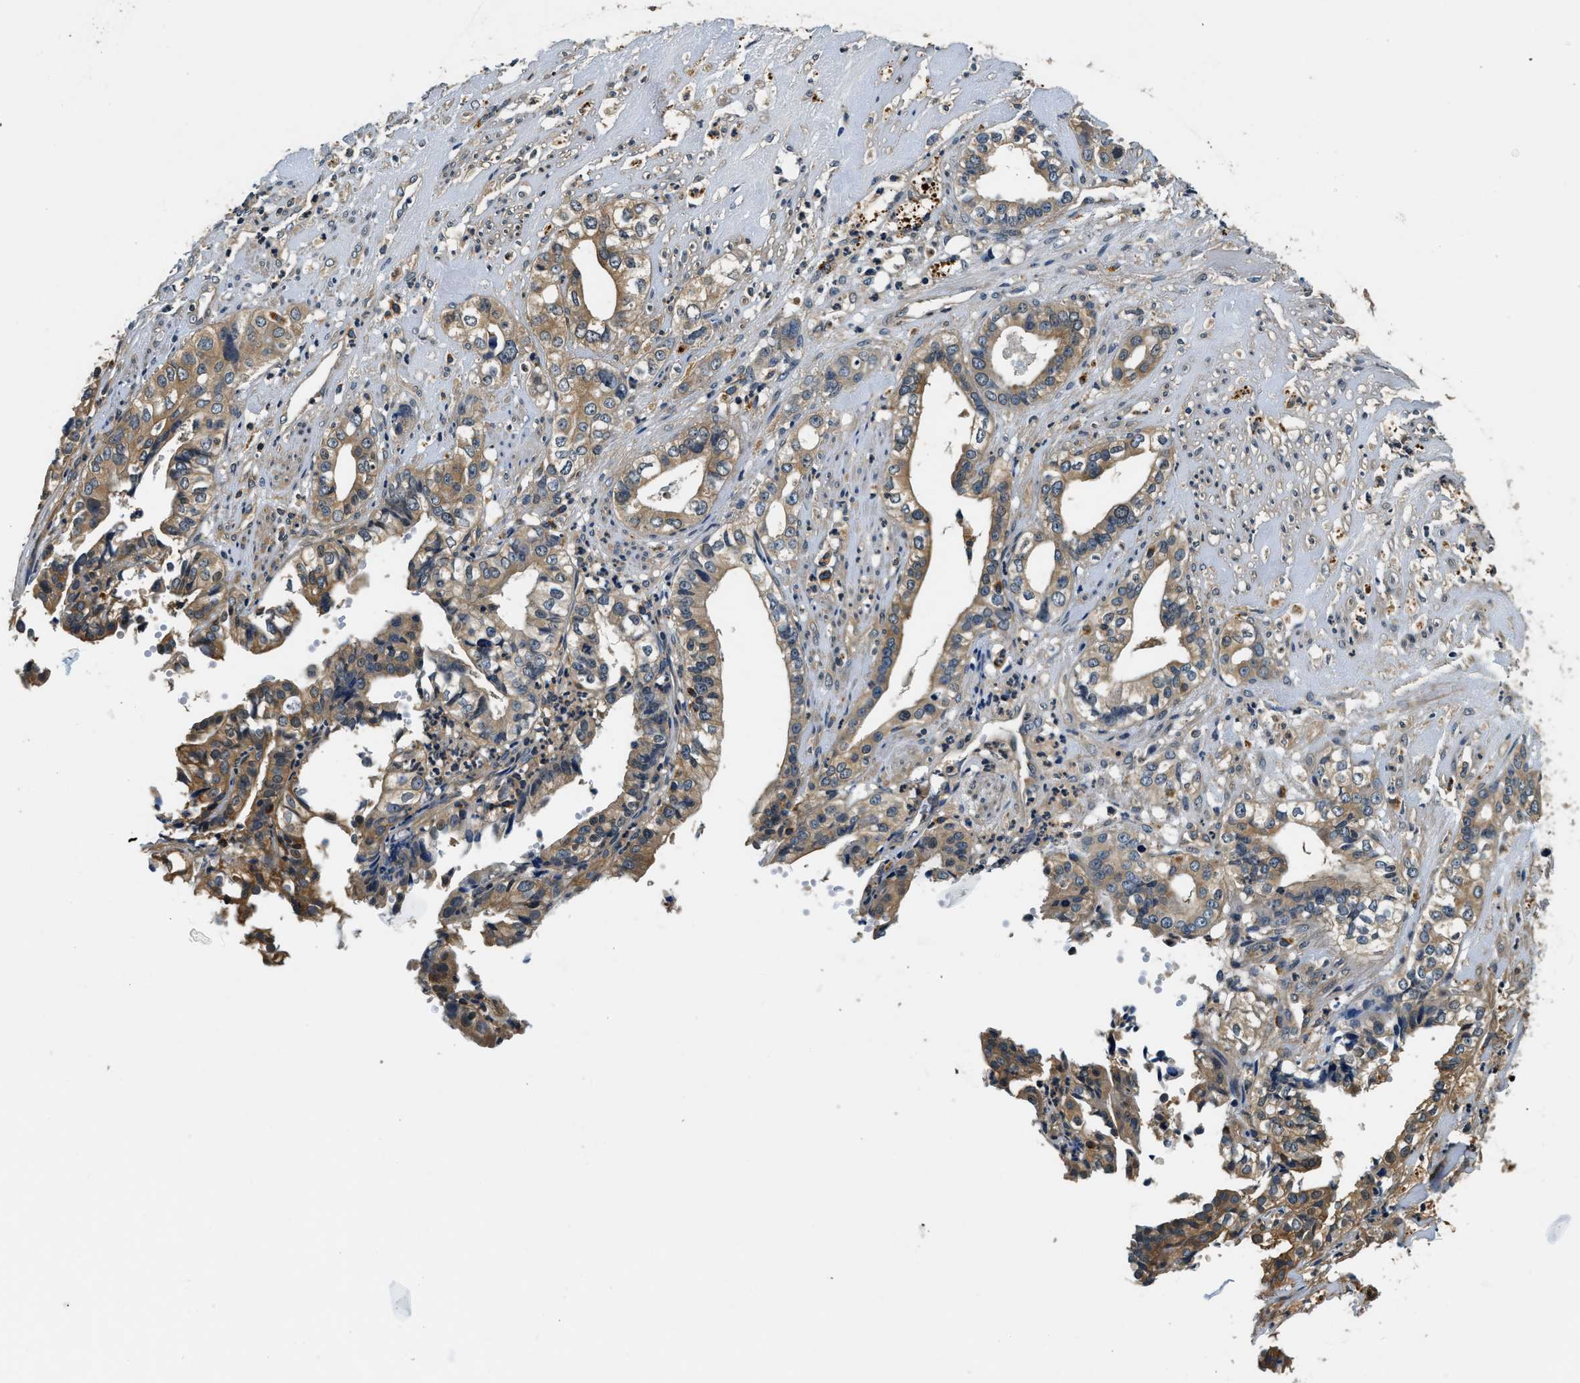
{"staining": {"intensity": "moderate", "quantity": ">75%", "location": "cytoplasmic/membranous"}, "tissue": "liver cancer", "cell_type": "Tumor cells", "image_type": "cancer", "snomed": [{"axis": "morphology", "description": "Cholangiocarcinoma"}, {"axis": "topography", "description": "Liver"}], "caption": "Liver cancer stained for a protein exhibits moderate cytoplasmic/membranous positivity in tumor cells.", "gene": "RESF1", "patient": {"sex": "female", "age": 61}}